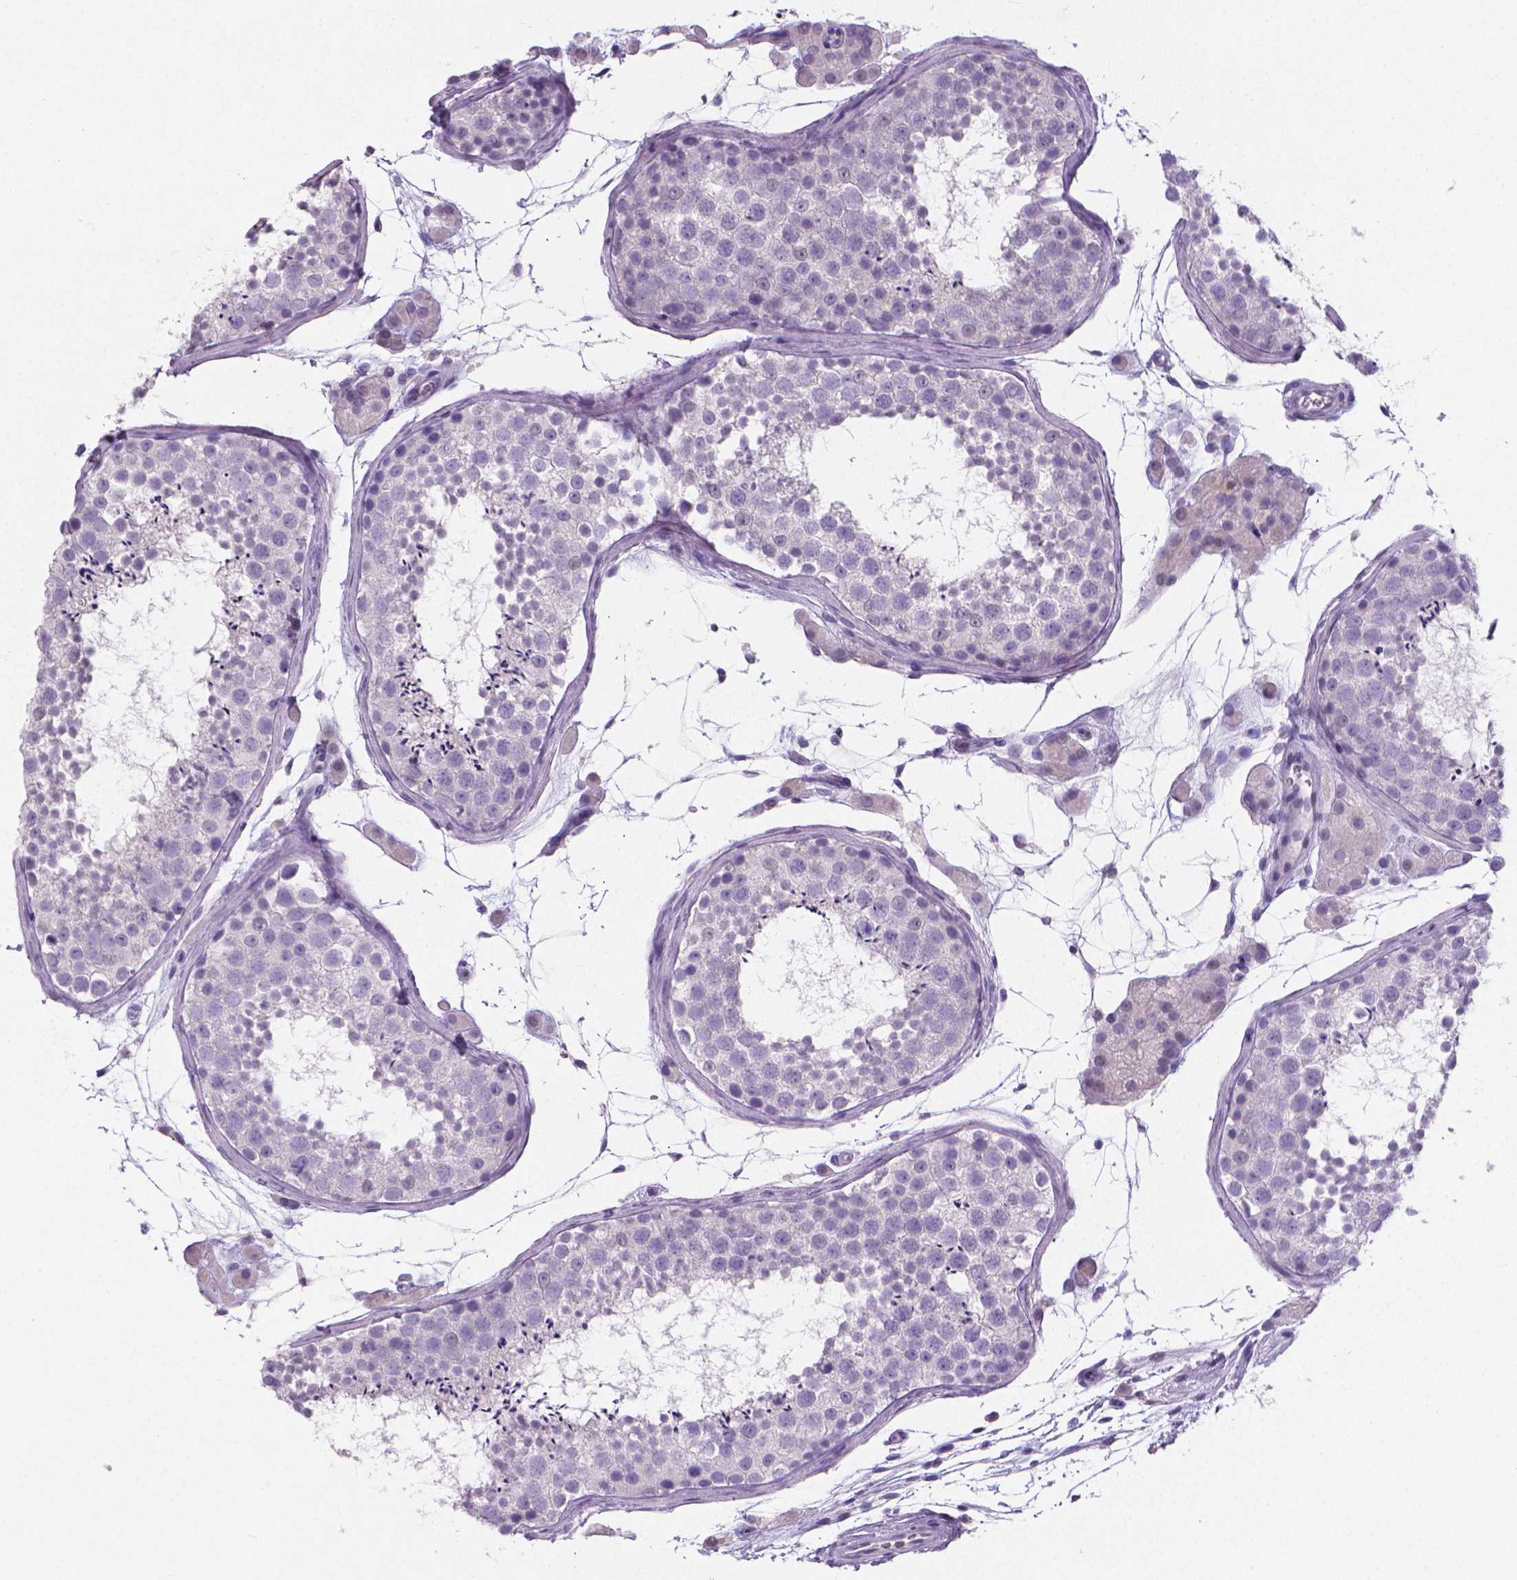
{"staining": {"intensity": "negative", "quantity": "none", "location": "none"}, "tissue": "testis", "cell_type": "Cells in seminiferous ducts", "image_type": "normal", "snomed": [{"axis": "morphology", "description": "Normal tissue, NOS"}, {"axis": "topography", "description": "Testis"}], "caption": "Cells in seminiferous ducts are negative for brown protein staining in normal testis. (DAB immunohistochemistry (IHC) with hematoxylin counter stain).", "gene": "XPNPEP2", "patient": {"sex": "male", "age": 41}}